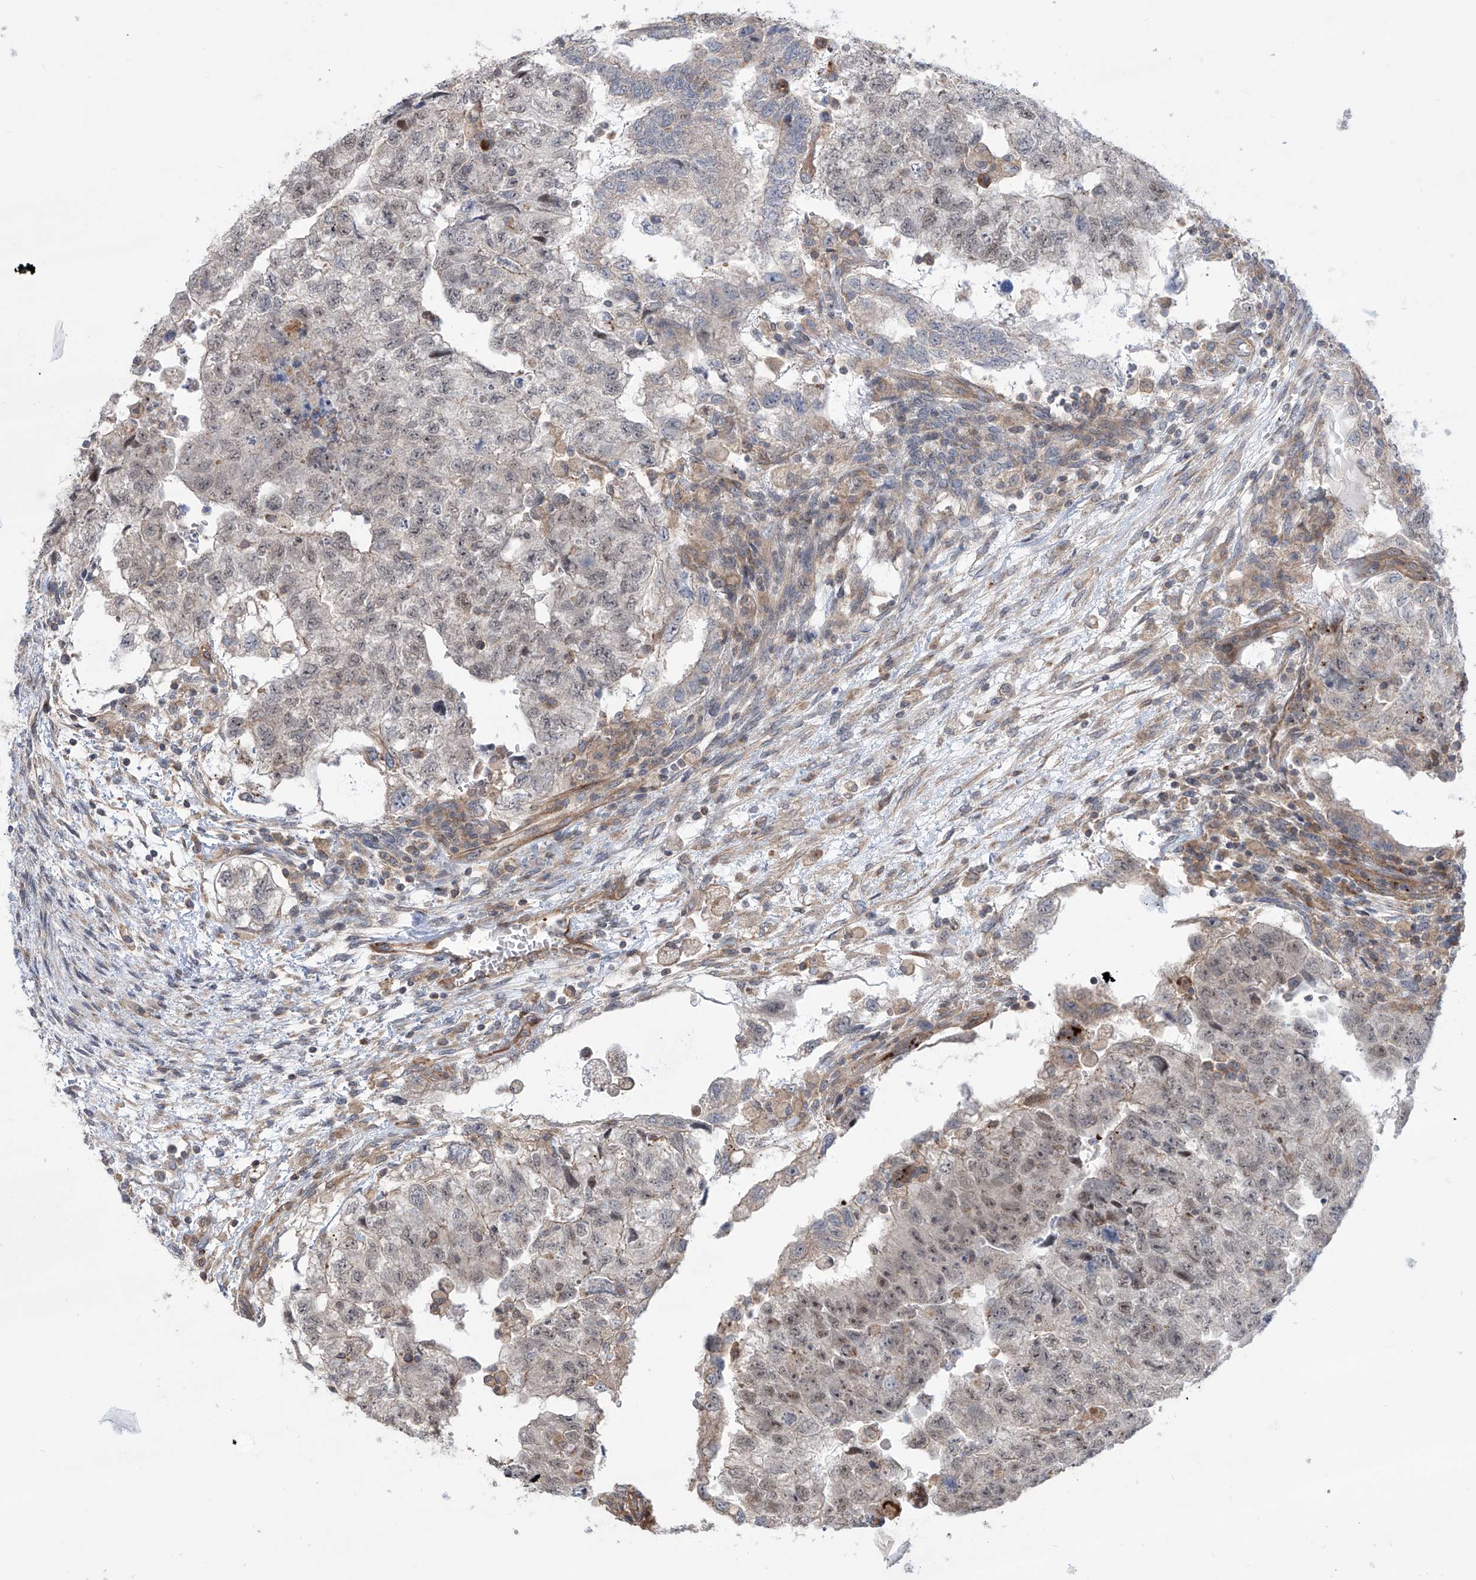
{"staining": {"intensity": "negative", "quantity": "none", "location": "none"}, "tissue": "testis cancer", "cell_type": "Tumor cells", "image_type": "cancer", "snomed": [{"axis": "morphology", "description": "Carcinoma, Embryonal, NOS"}, {"axis": "topography", "description": "Testis"}], "caption": "Human testis cancer (embryonal carcinoma) stained for a protein using IHC displays no expression in tumor cells.", "gene": "APAF1", "patient": {"sex": "male", "age": 36}}